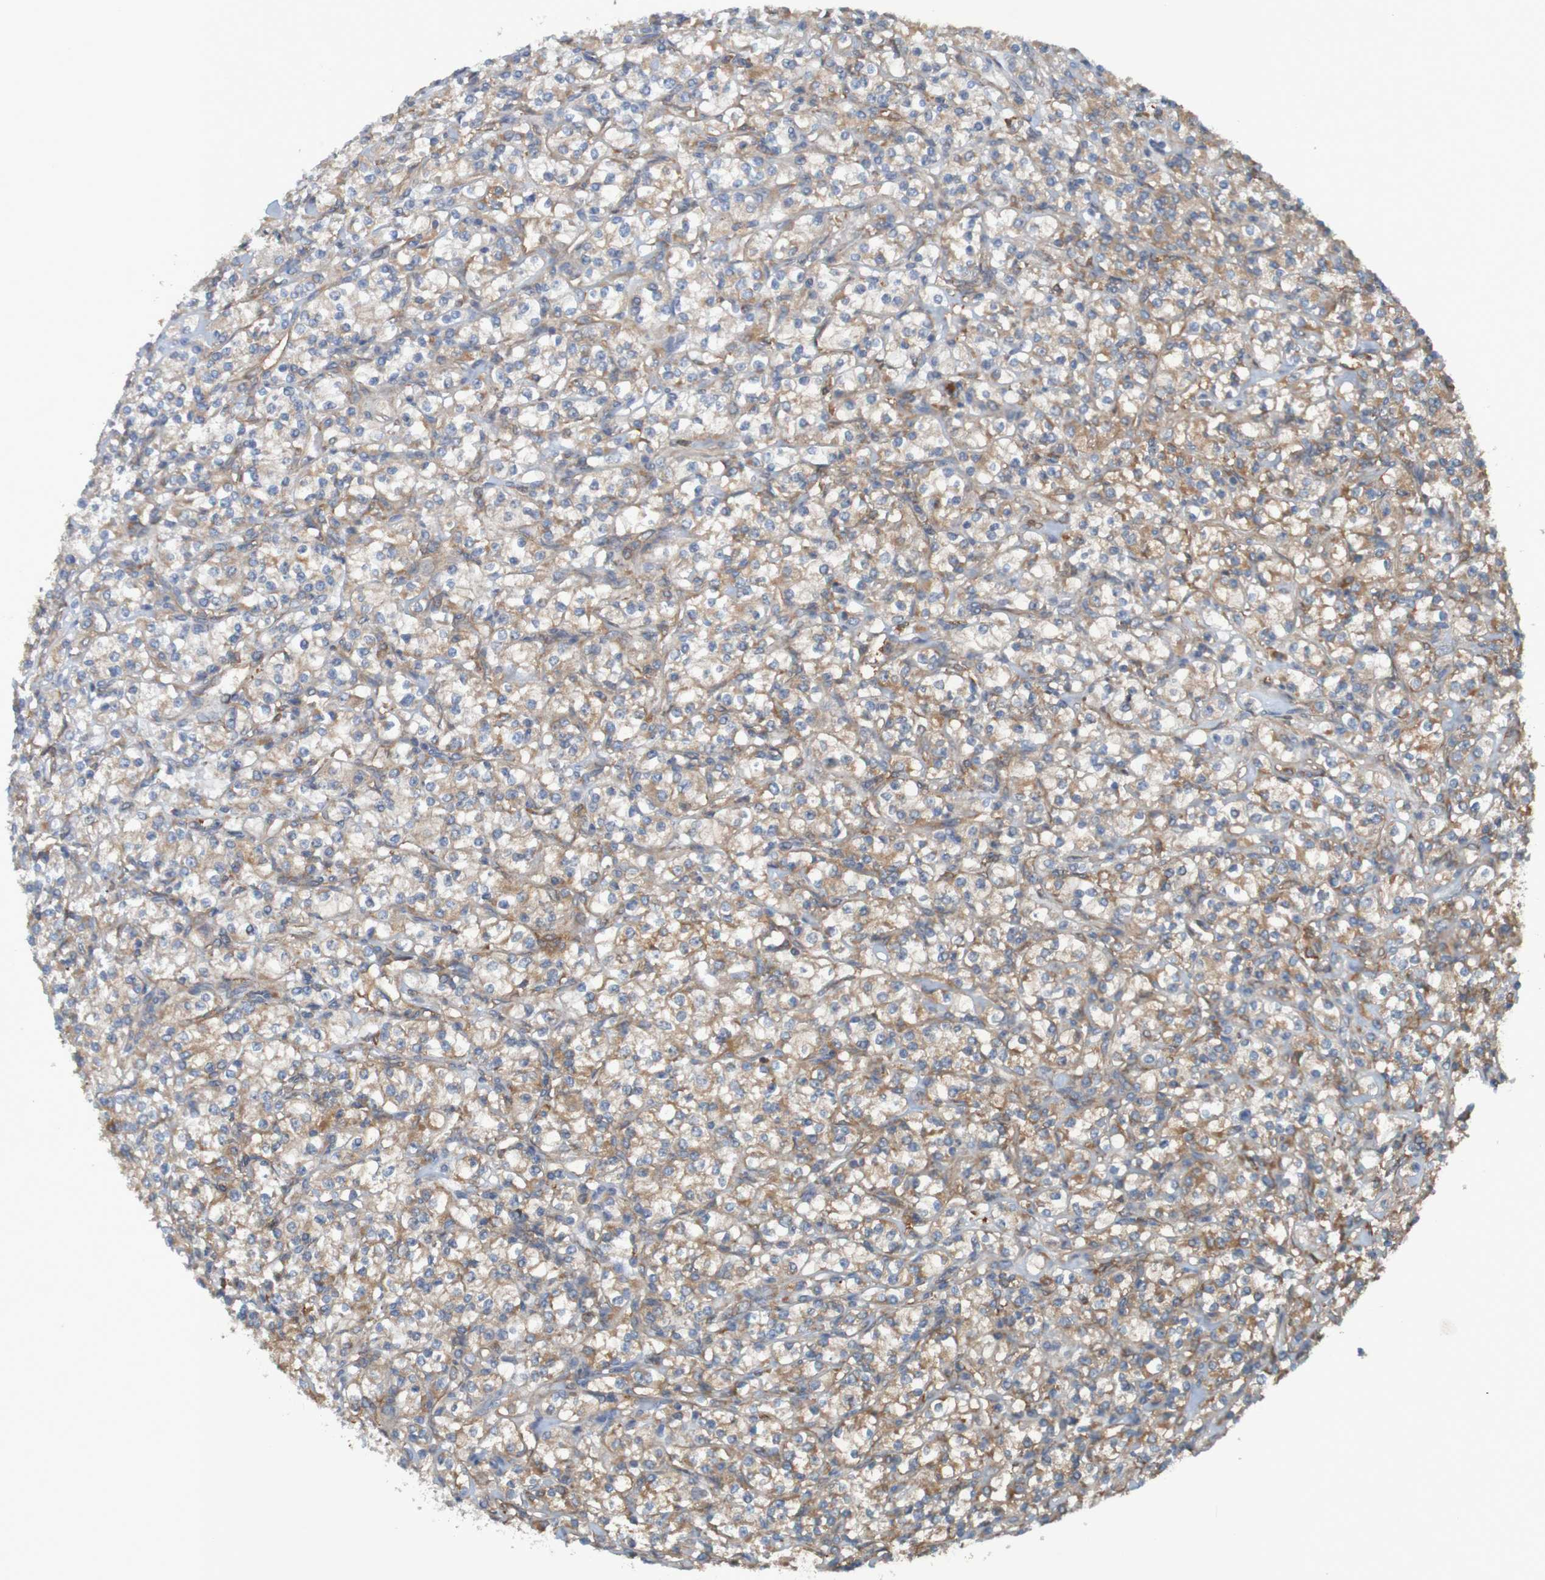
{"staining": {"intensity": "moderate", "quantity": ">75%", "location": "cytoplasmic/membranous"}, "tissue": "renal cancer", "cell_type": "Tumor cells", "image_type": "cancer", "snomed": [{"axis": "morphology", "description": "Adenocarcinoma, NOS"}, {"axis": "topography", "description": "Kidney"}], "caption": "Human renal cancer stained with a protein marker exhibits moderate staining in tumor cells.", "gene": "DNAJC4", "patient": {"sex": "male", "age": 77}}